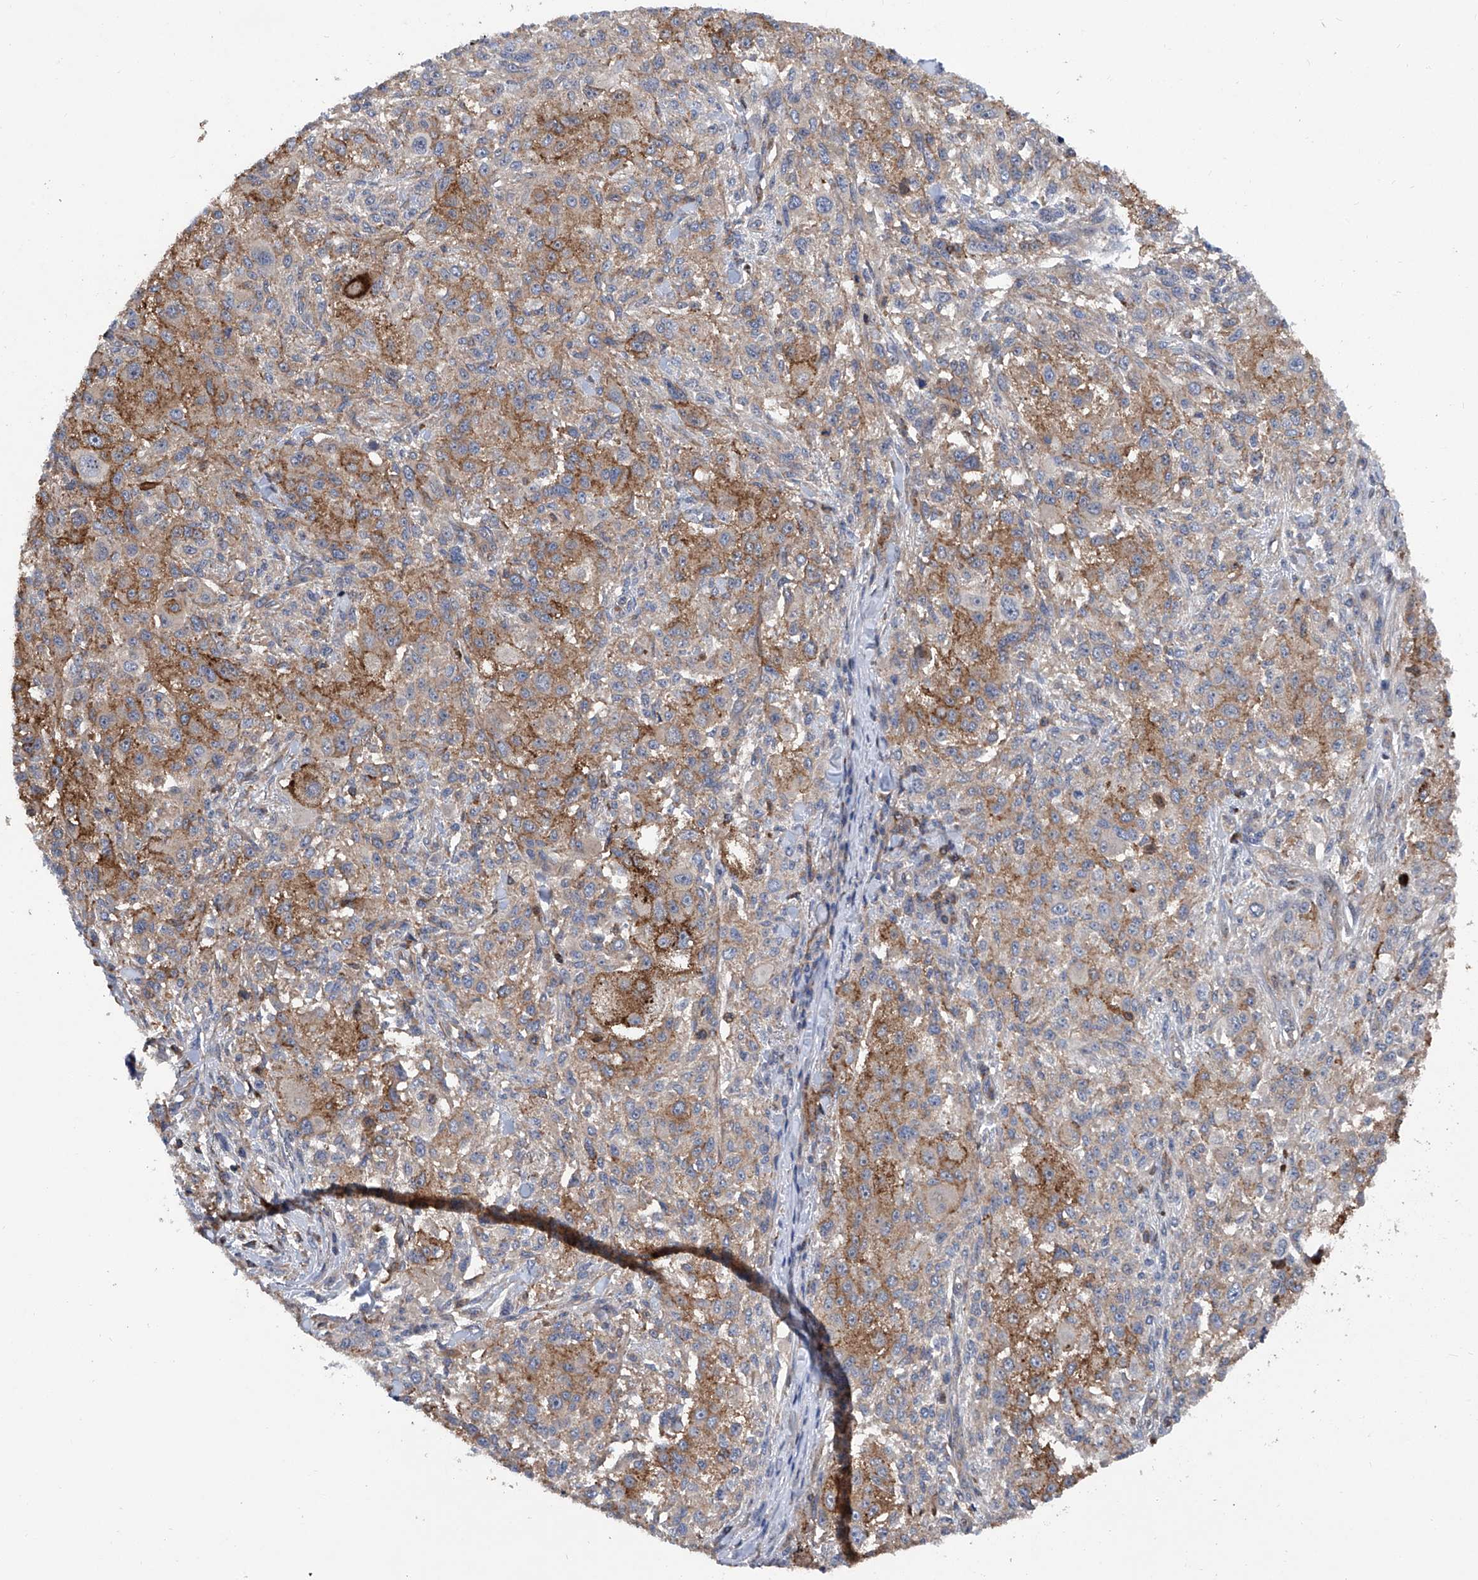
{"staining": {"intensity": "negative", "quantity": "none", "location": "none"}, "tissue": "melanoma", "cell_type": "Tumor cells", "image_type": "cancer", "snomed": [{"axis": "morphology", "description": "Necrosis, NOS"}, {"axis": "morphology", "description": "Malignant melanoma, NOS"}, {"axis": "topography", "description": "Skin"}], "caption": "Tumor cells are negative for protein expression in human malignant melanoma. The staining is performed using DAB brown chromogen with nuclei counter-stained in using hematoxylin.", "gene": "NT5C3A", "patient": {"sex": "female", "age": 87}}